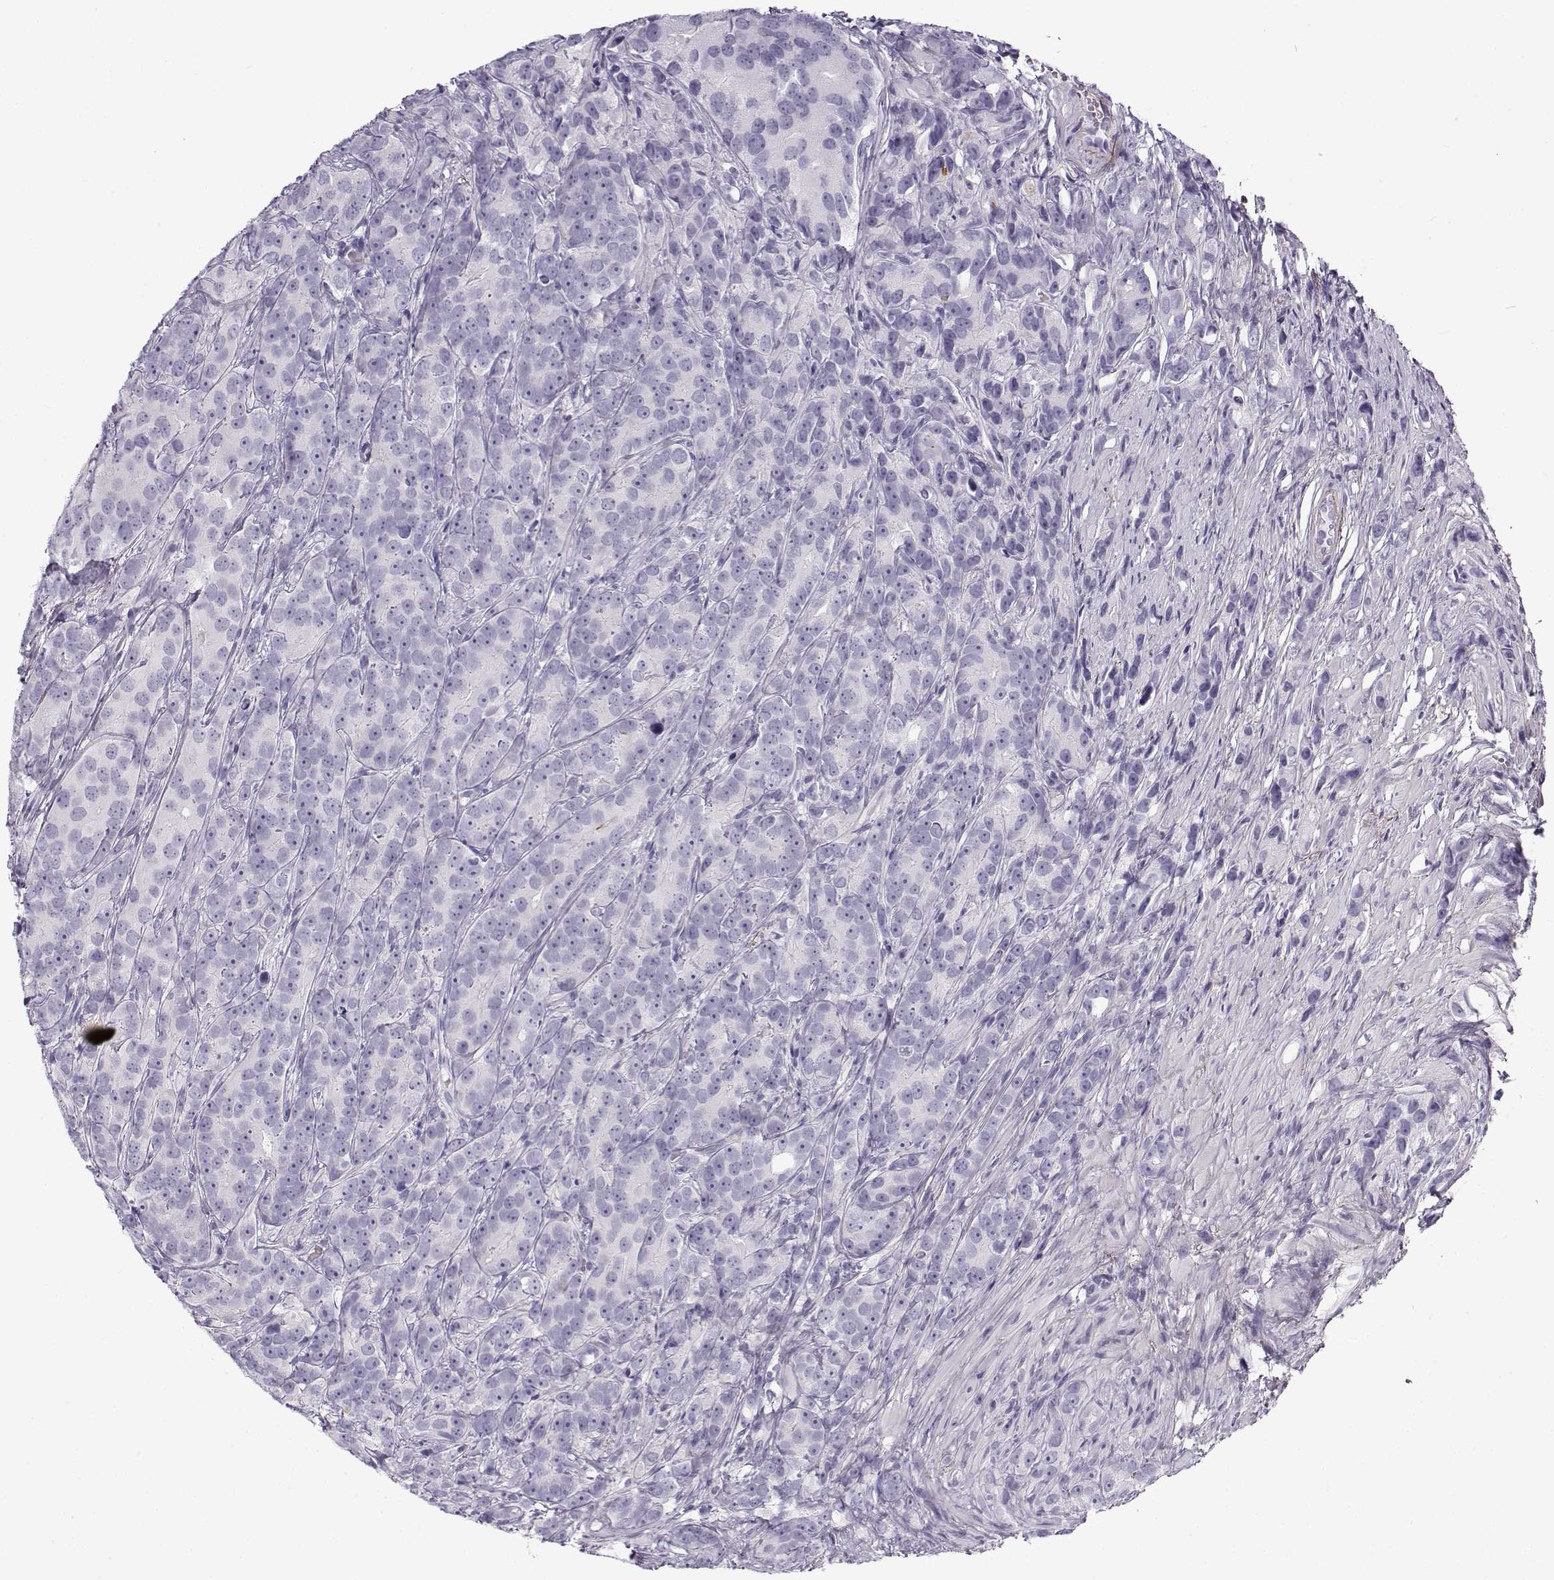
{"staining": {"intensity": "negative", "quantity": "none", "location": "none"}, "tissue": "prostate cancer", "cell_type": "Tumor cells", "image_type": "cancer", "snomed": [{"axis": "morphology", "description": "Adenocarcinoma, High grade"}, {"axis": "topography", "description": "Prostate"}], "caption": "Tumor cells are negative for protein expression in human prostate cancer.", "gene": "GTSF1L", "patient": {"sex": "male", "age": 90}}